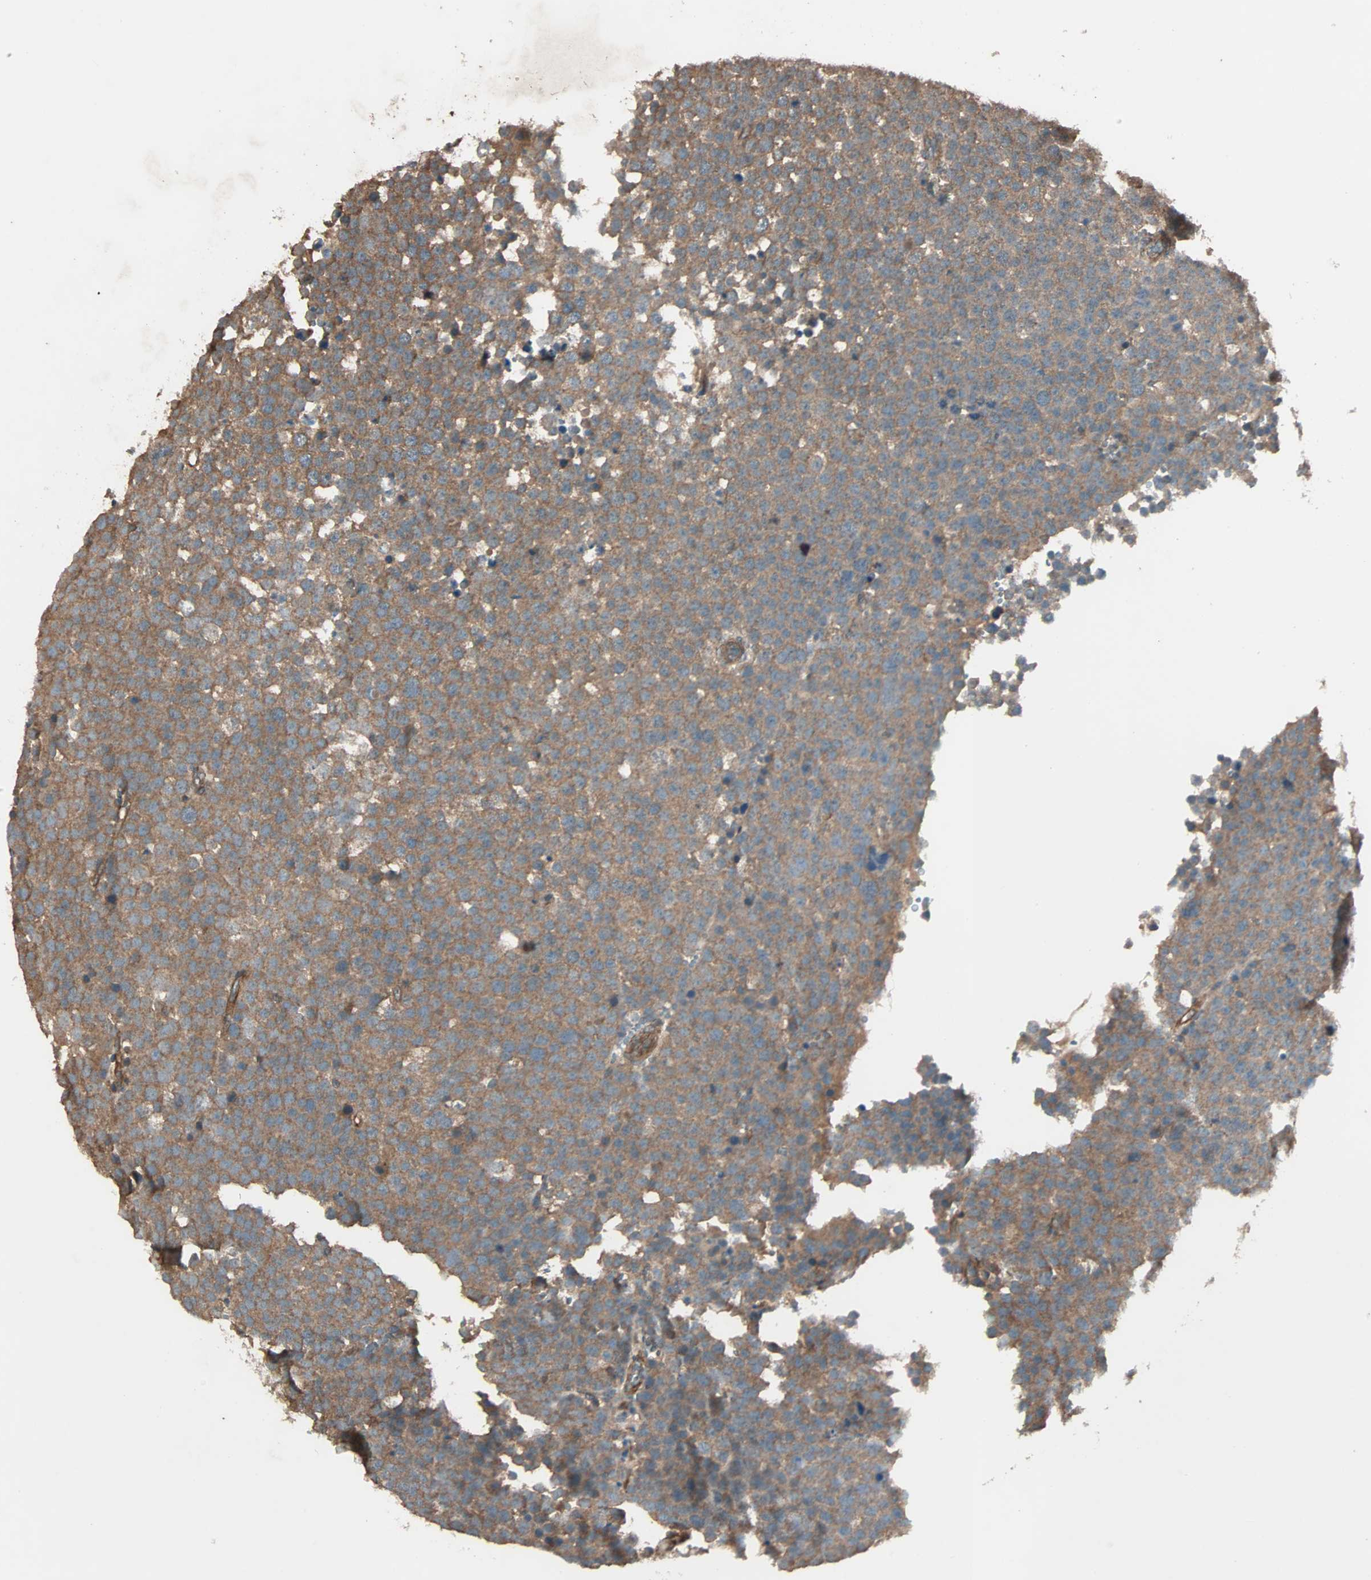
{"staining": {"intensity": "moderate", "quantity": ">75%", "location": "cytoplasmic/membranous"}, "tissue": "testis cancer", "cell_type": "Tumor cells", "image_type": "cancer", "snomed": [{"axis": "morphology", "description": "Seminoma, NOS"}, {"axis": "topography", "description": "Testis"}], "caption": "This is an image of IHC staining of seminoma (testis), which shows moderate expression in the cytoplasmic/membranous of tumor cells.", "gene": "GCK", "patient": {"sex": "male", "age": 71}}